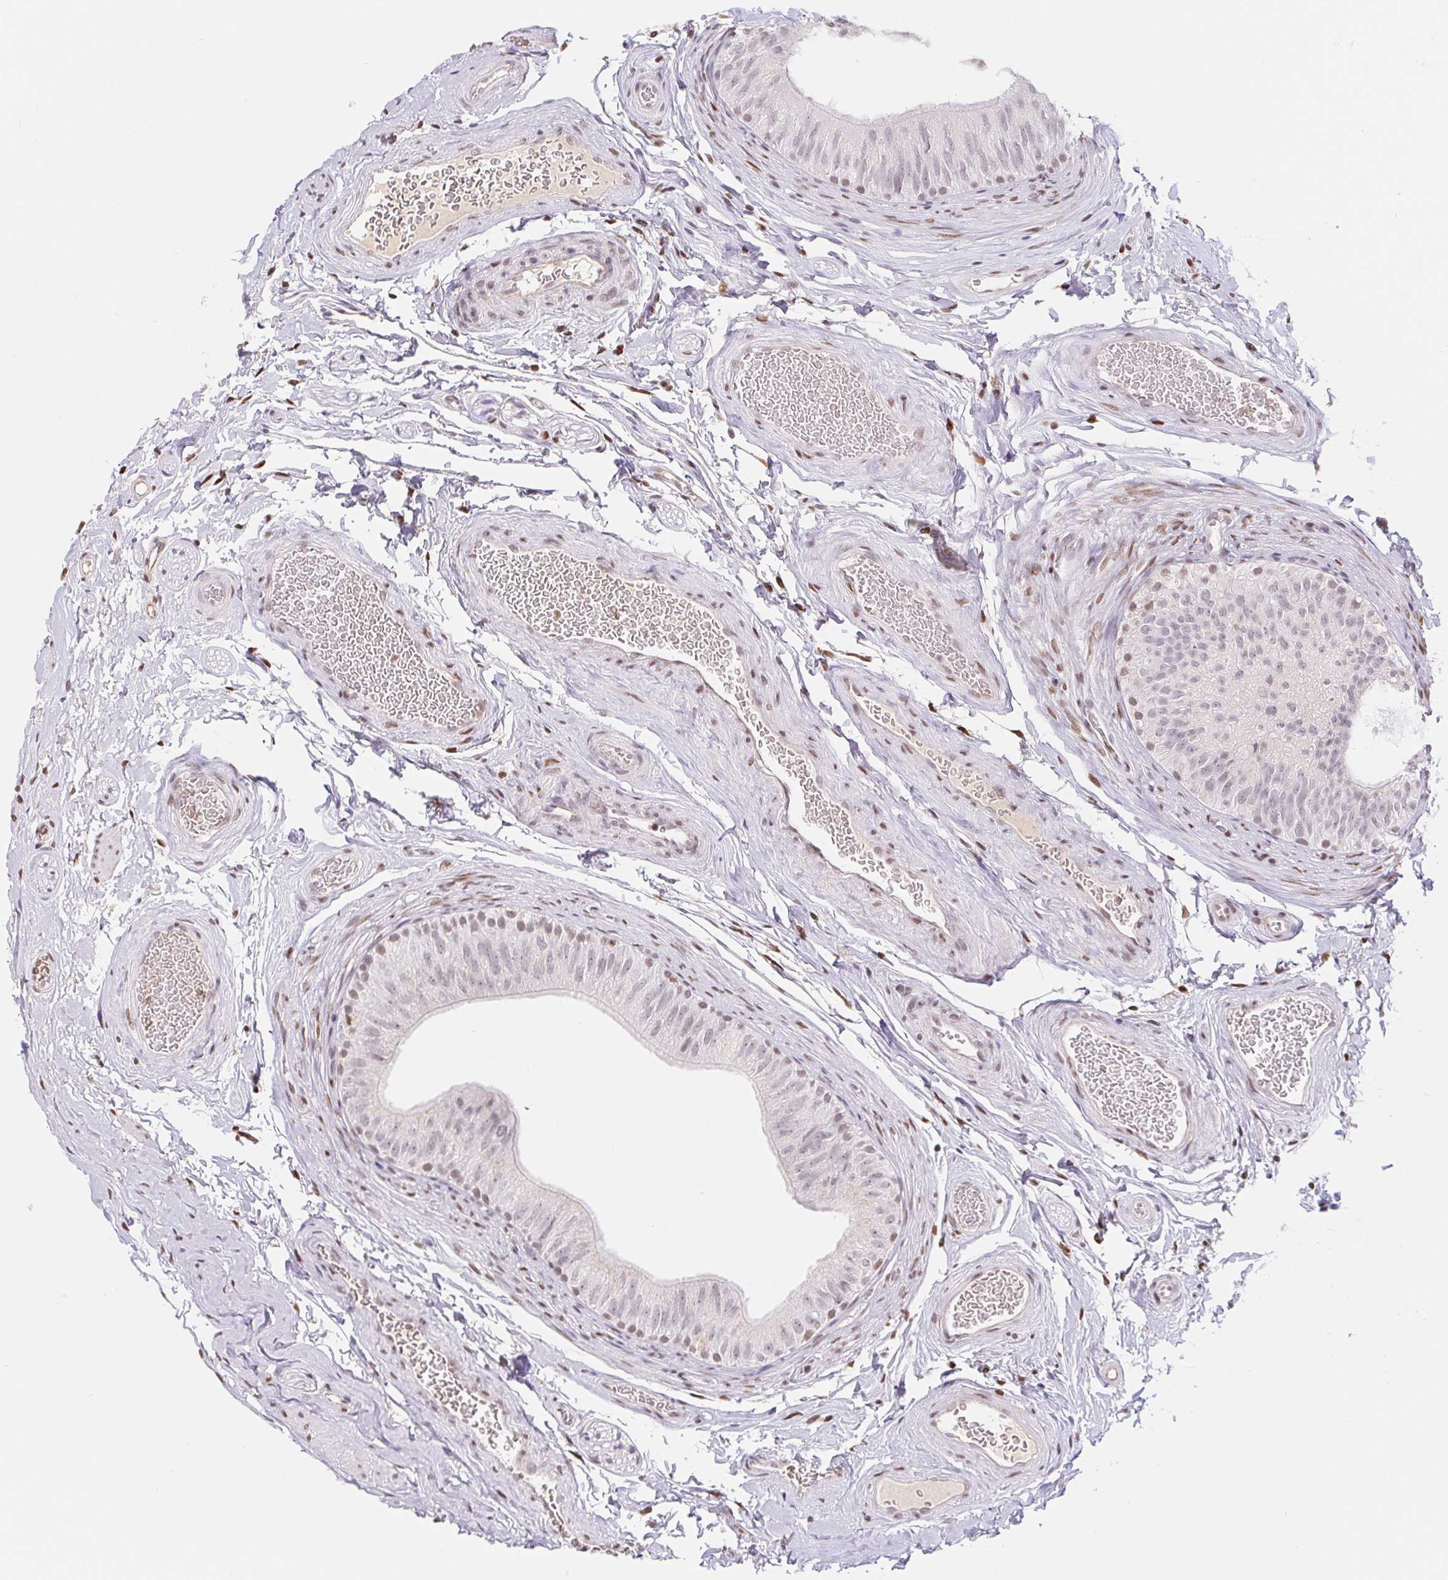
{"staining": {"intensity": "moderate", "quantity": "<25%", "location": "nuclear"}, "tissue": "epididymis", "cell_type": "Glandular cells", "image_type": "normal", "snomed": [{"axis": "morphology", "description": "Normal tissue, NOS"}, {"axis": "topography", "description": "Epididymis, spermatic cord, NOS"}, {"axis": "topography", "description": "Epididymis"}], "caption": "Epididymis stained for a protein (brown) reveals moderate nuclear positive expression in approximately <25% of glandular cells.", "gene": "TRERF1", "patient": {"sex": "male", "age": 31}}